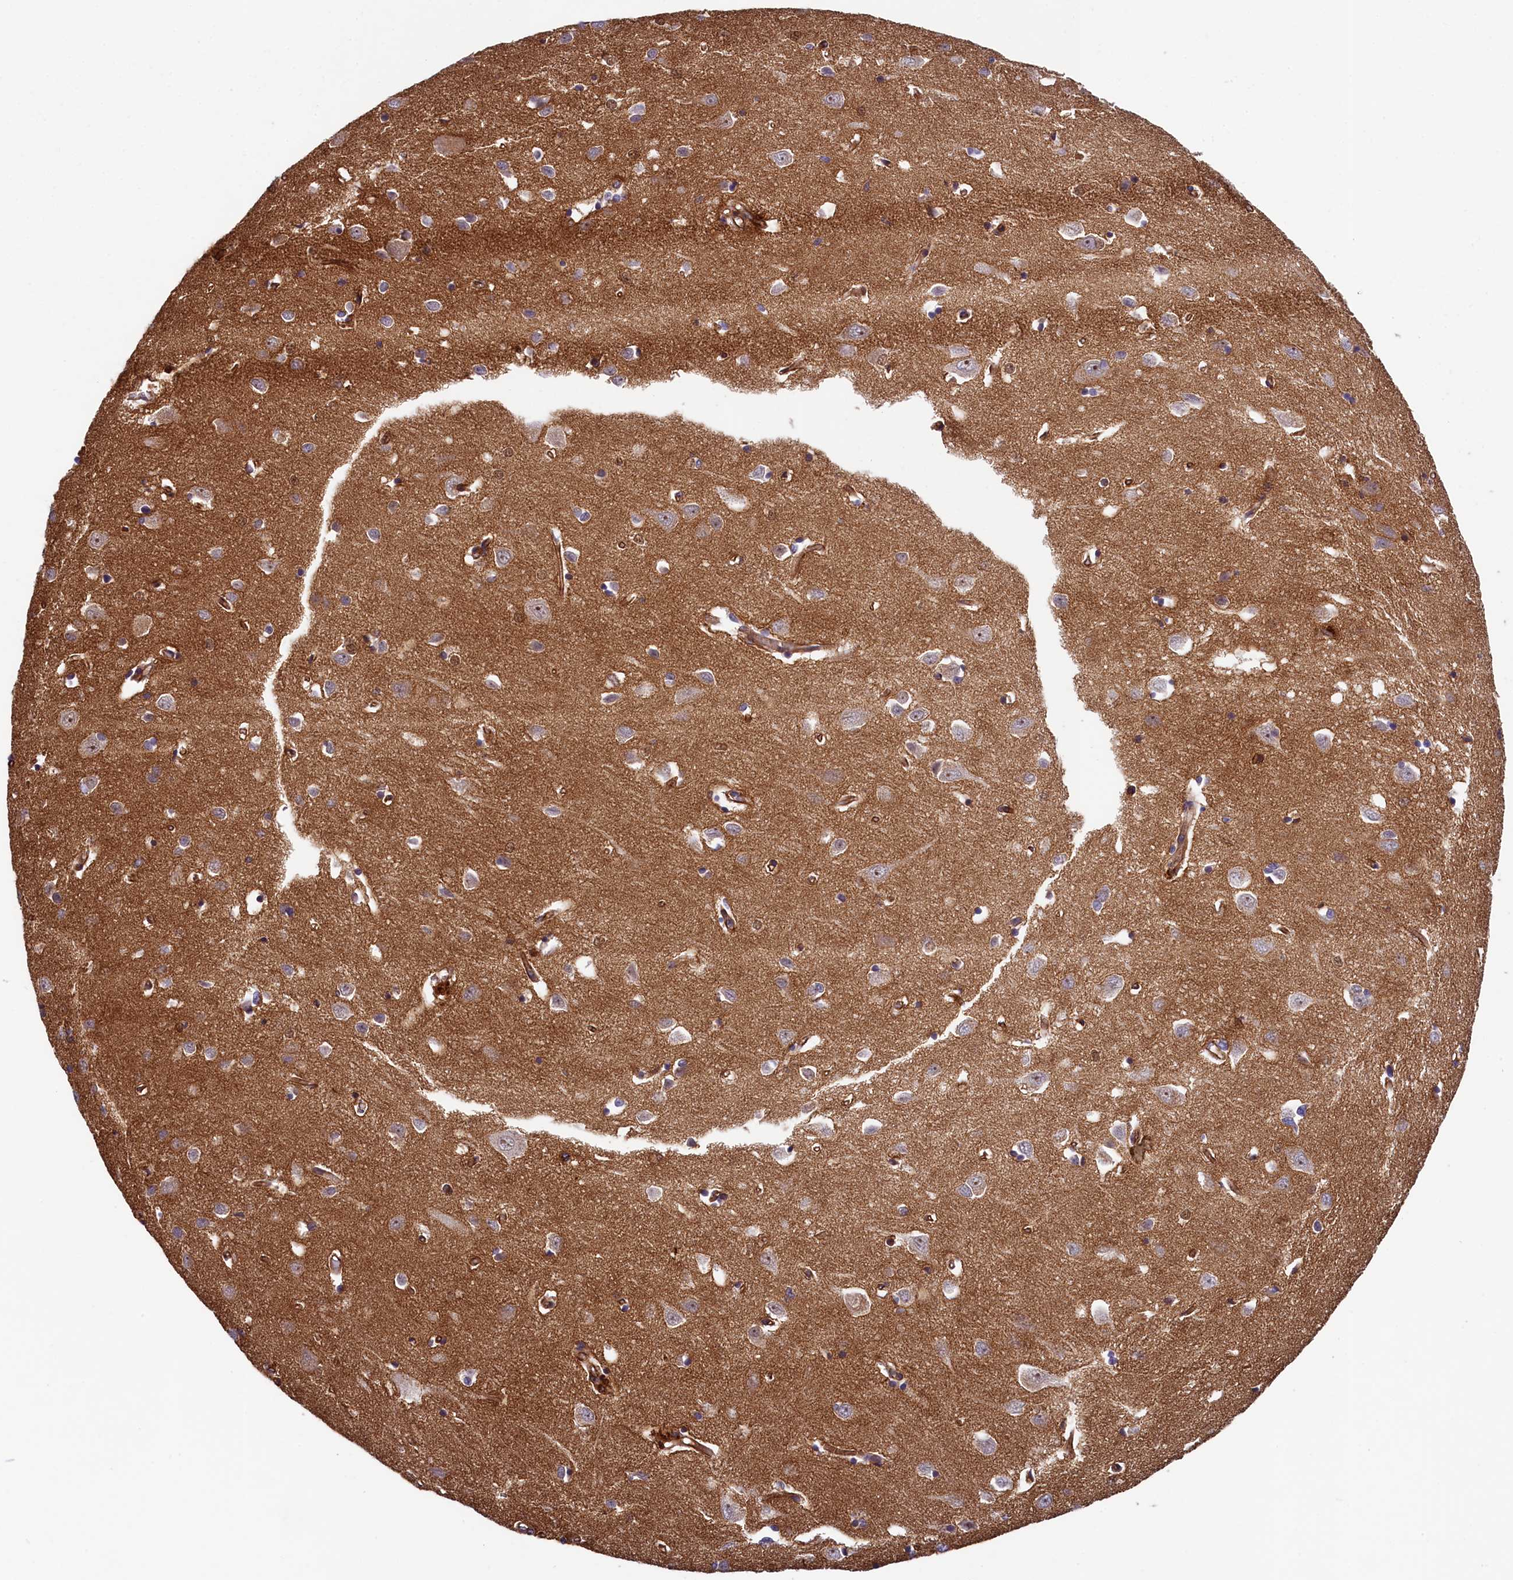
{"staining": {"intensity": "weak", "quantity": ">75%", "location": "cytoplasmic/membranous"}, "tissue": "cerebral cortex", "cell_type": "Endothelial cells", "image_type": "normal", "snomed": [{"axis": "morphology", "description": "Normal tissue, NOS"}, {"axis": "topography", "description": "Cerebral cortex"}], "caption": "A micrograph showing weak cytoplasmic/membranous positivity in approximately >75% of endothelial cells in unremarkable cerebral cortex, as visualized by brown immunohistochemical staining.", "gene": "ARL14EP", "patient": {"sex": "female", "age": 64}}